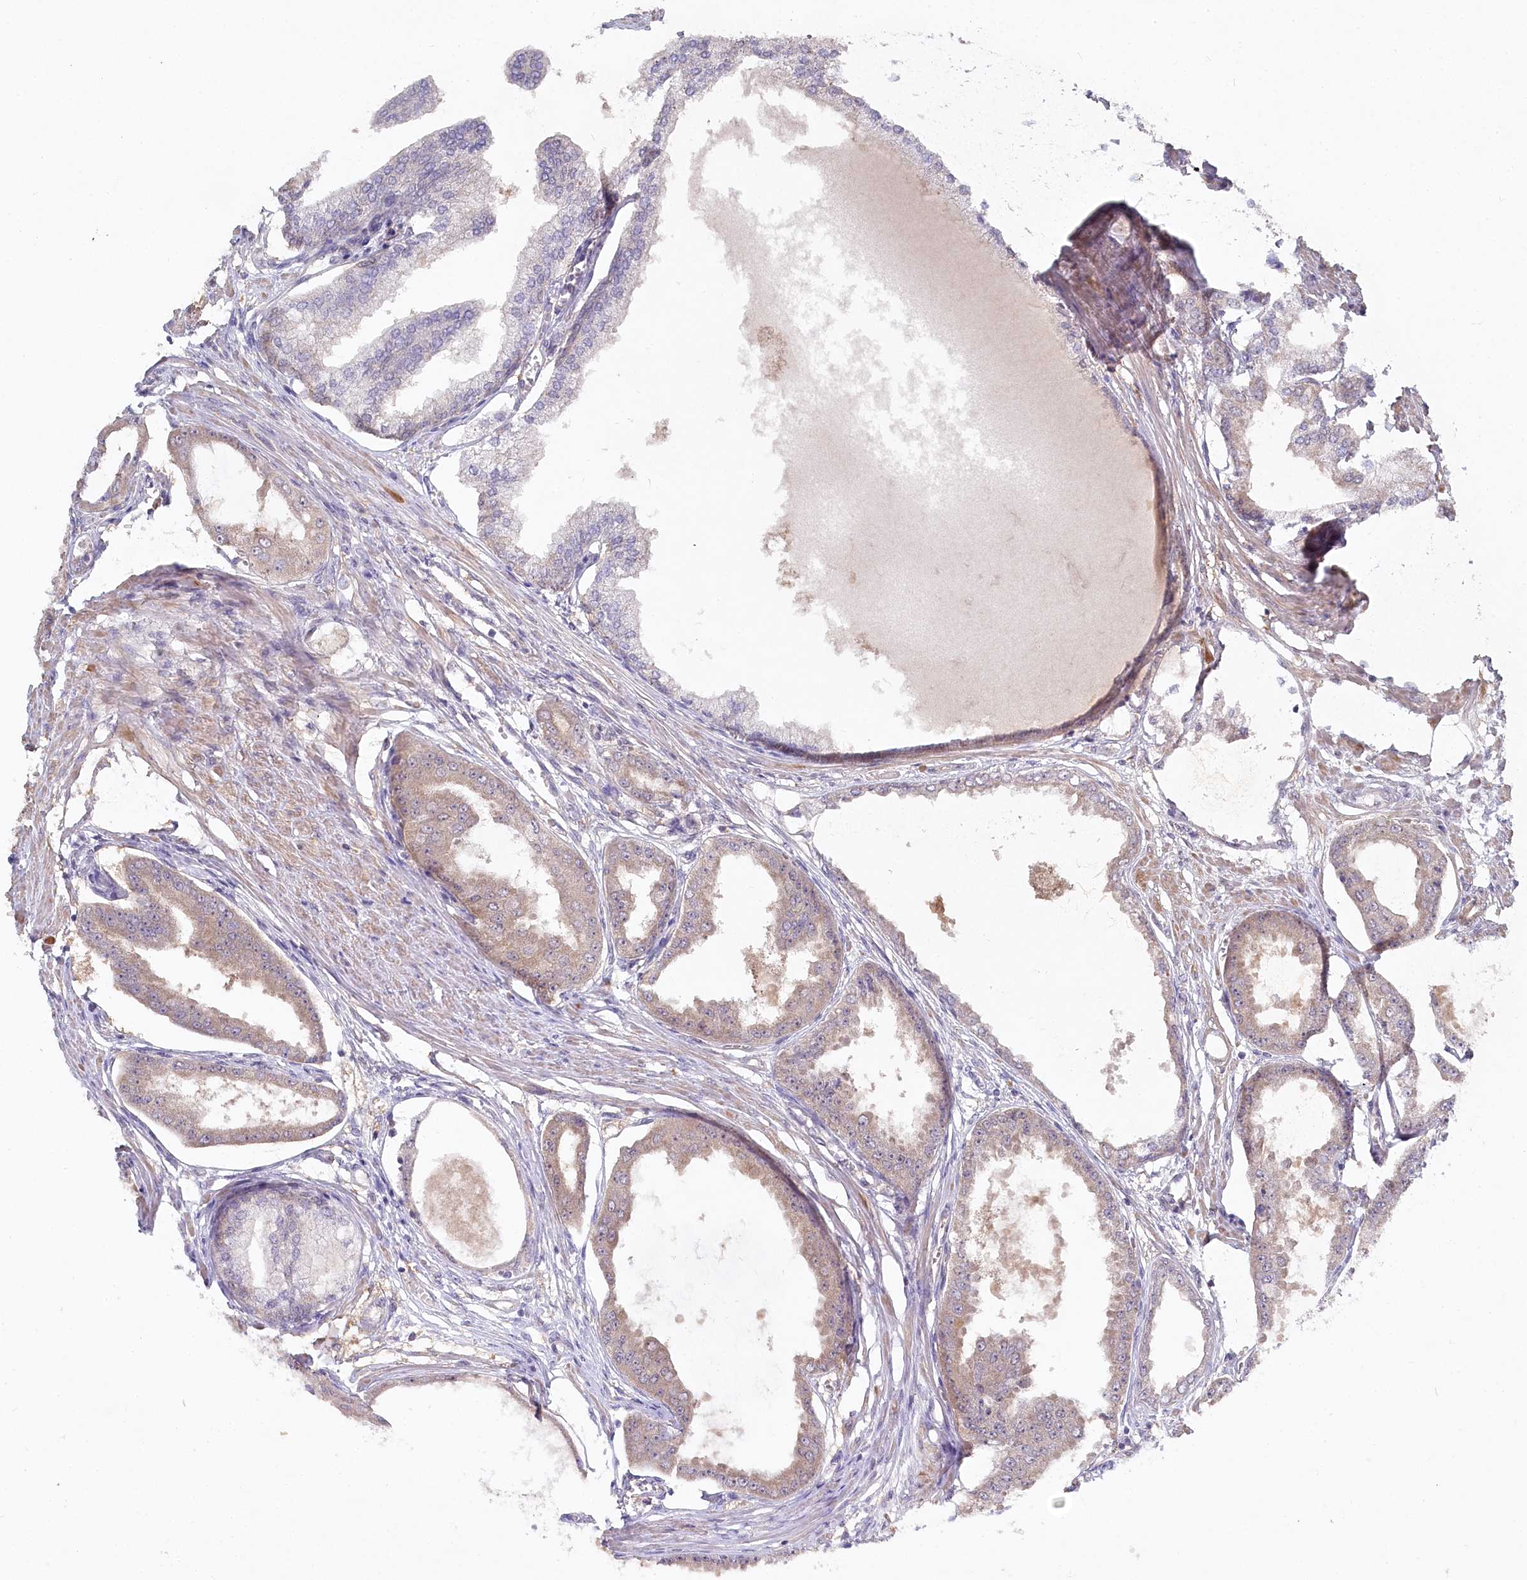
{"staining": {"intensity": "weak", "quantity": "<25%", "location": "cytoplasmic/membranous"}, "tissue": "prostate cancer", "cell_type": "Tumor cells", "image_type": "cancer", "snomed": [{"axis": "morphology", "description": "Adenocarcinoma, Low grade"}, {"axis": "topography", "description": "Prostate"}], "caption": "There is no significant staining in tumor cells of prostate cancer (low-grade adenocarcinoma).", "gene": "AAMDC", "patient": {"sex": "male", "age": 63}}